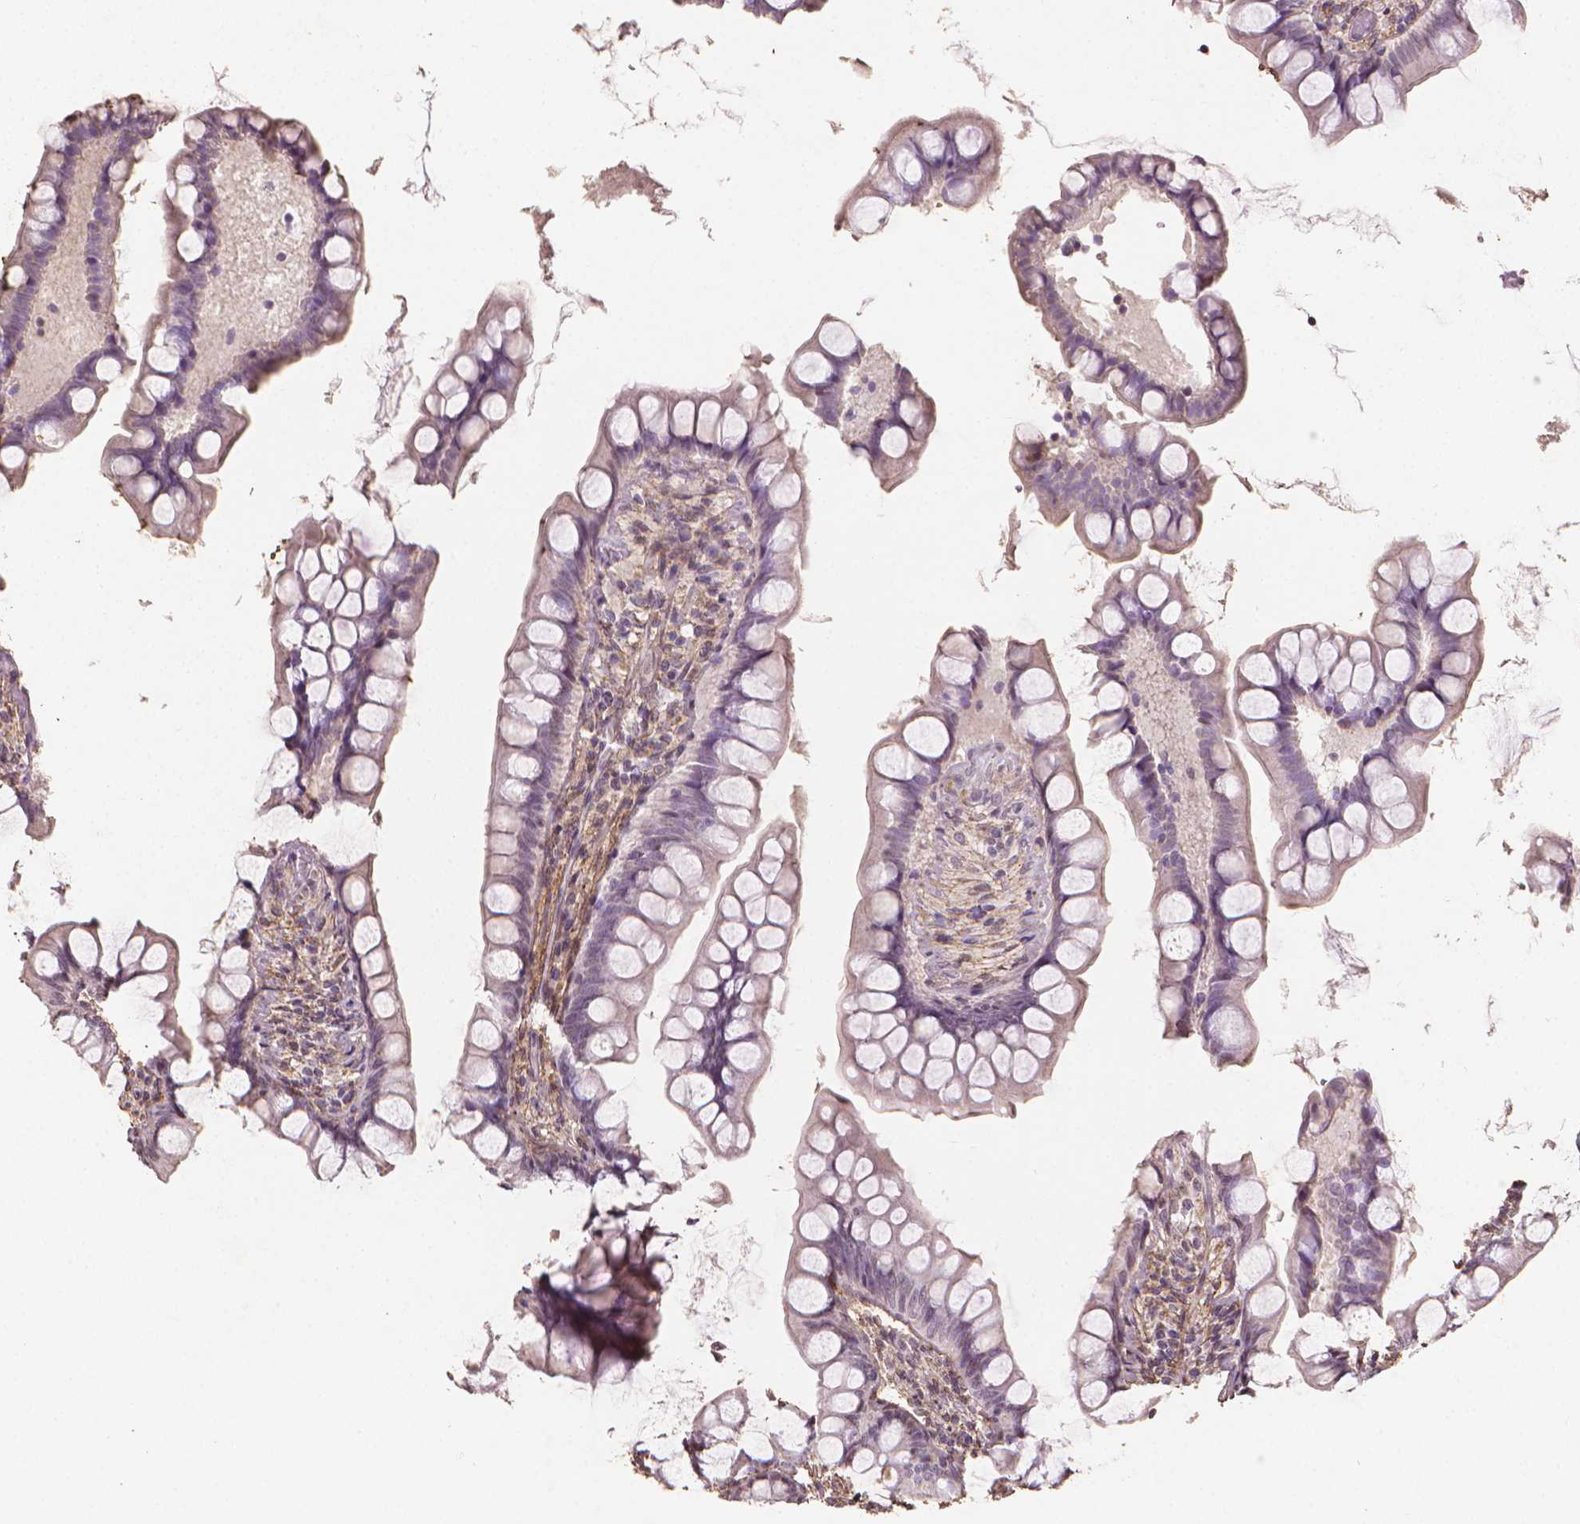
{"staining": {"intensity": "negative", "quantity": "none", "location": "none"}, "tissue": "small intestine", "cell_type": "Glandular cells", "image_type": "normal", "snomed": [{"axis": "morphology", "description": "Normal tissue, NOS"}, {"axis": "topography", "description": "Small intestine"}], "caption": "Protein analysis of benign small intestine exhibits no significant positivity in glandular cells. Brightfield microscopy of immunohistochemistry (IHC) stained with DAB (brown) and hematoxylin (blue), captured at high magnification.", "gene": "DCN", "patient": {"sex": "male", "age": 70}}